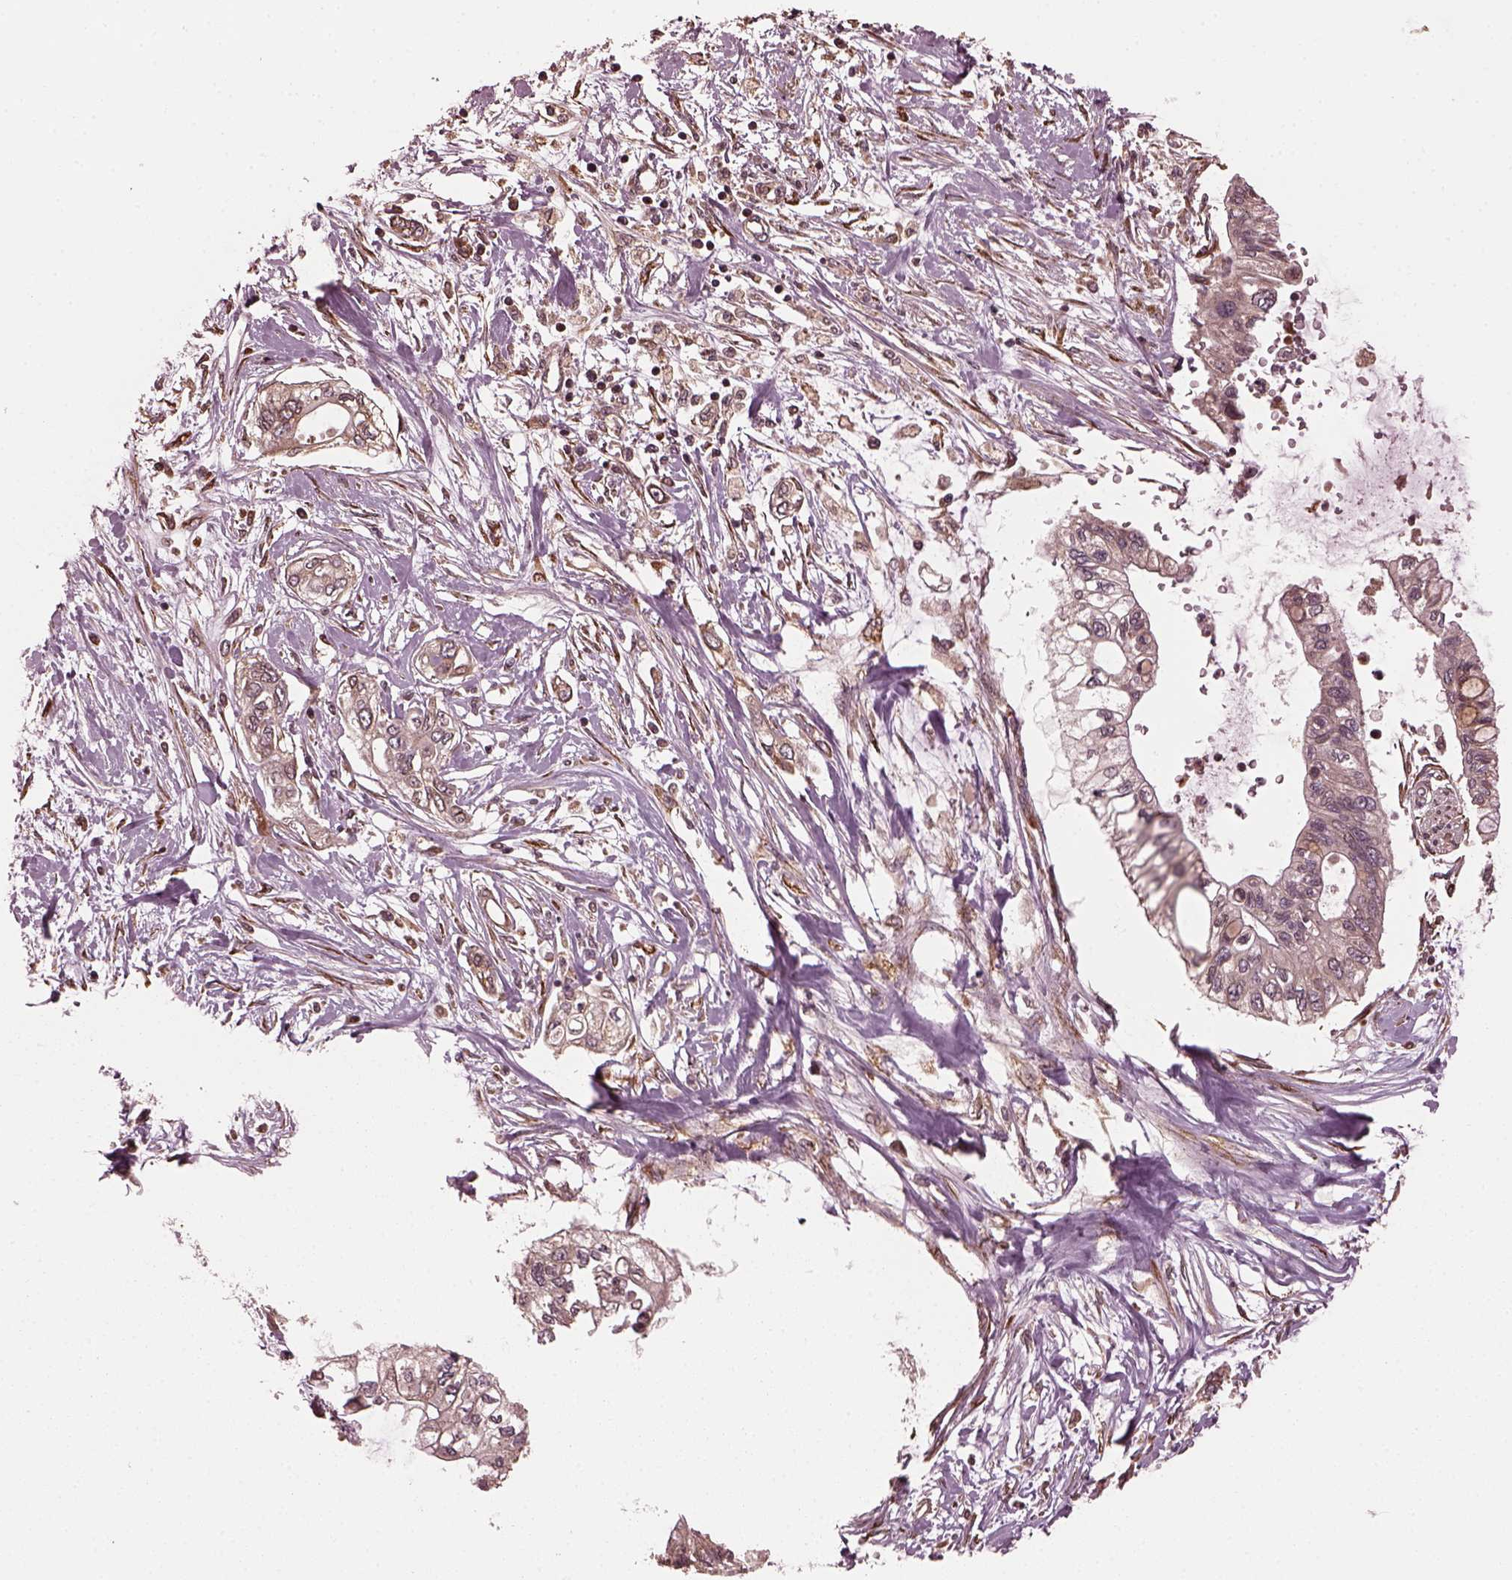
{"staining": {"intensity": "negative", "quantity": "none", "location": "none"}, "tissue": "pancreatic cancer", "cell_type": "Tumor cells", "image_type": "cancer", "snomed": [{"axis": "morphology", "description": "Adenocarcinoma, NOS"}, {"axis": "topography", "description": "Pancreas"}], "caption": "Tumor cells show no significant protein expression in pancreatic cancer.", "gene": "ZNF292", "patient": {"sex": "female", "age": 77}}